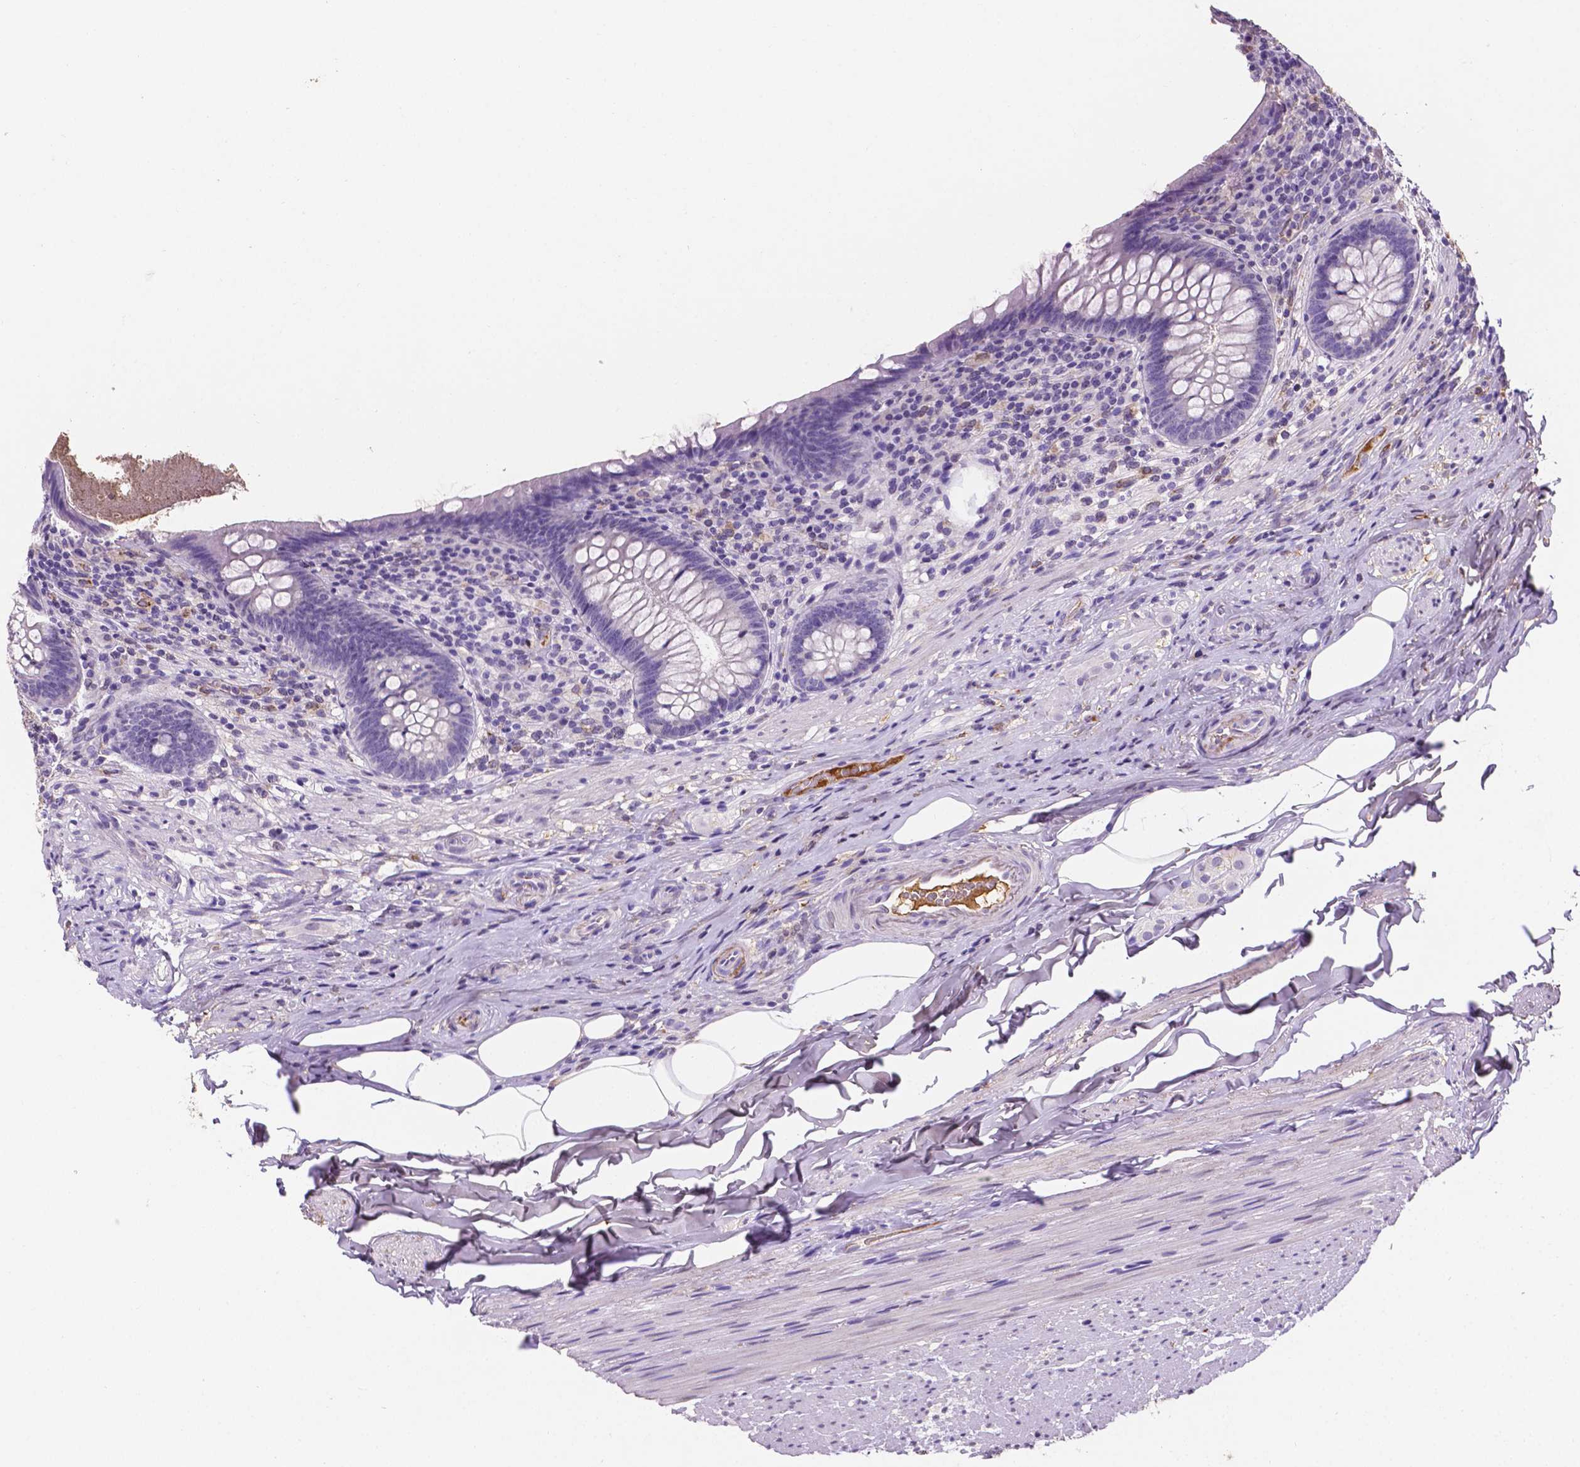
{"staining": {"intensity": "negative", "quantity": "none", "location": "none"}, "tissue": "appendix", "cell_type": "Glandular cells", "image_type": "normal", "snomed": [{"axis": "morphology", "description": "Normal tissue, NOS"}, {"axis": "topography", "description": "Appendix"}], "caption": "Immunohistochemical staining of normal human appendix shows no significant positivity in glandular cells.", "gene": "APOE", "patient": {"sex": "male", "age": 47}}